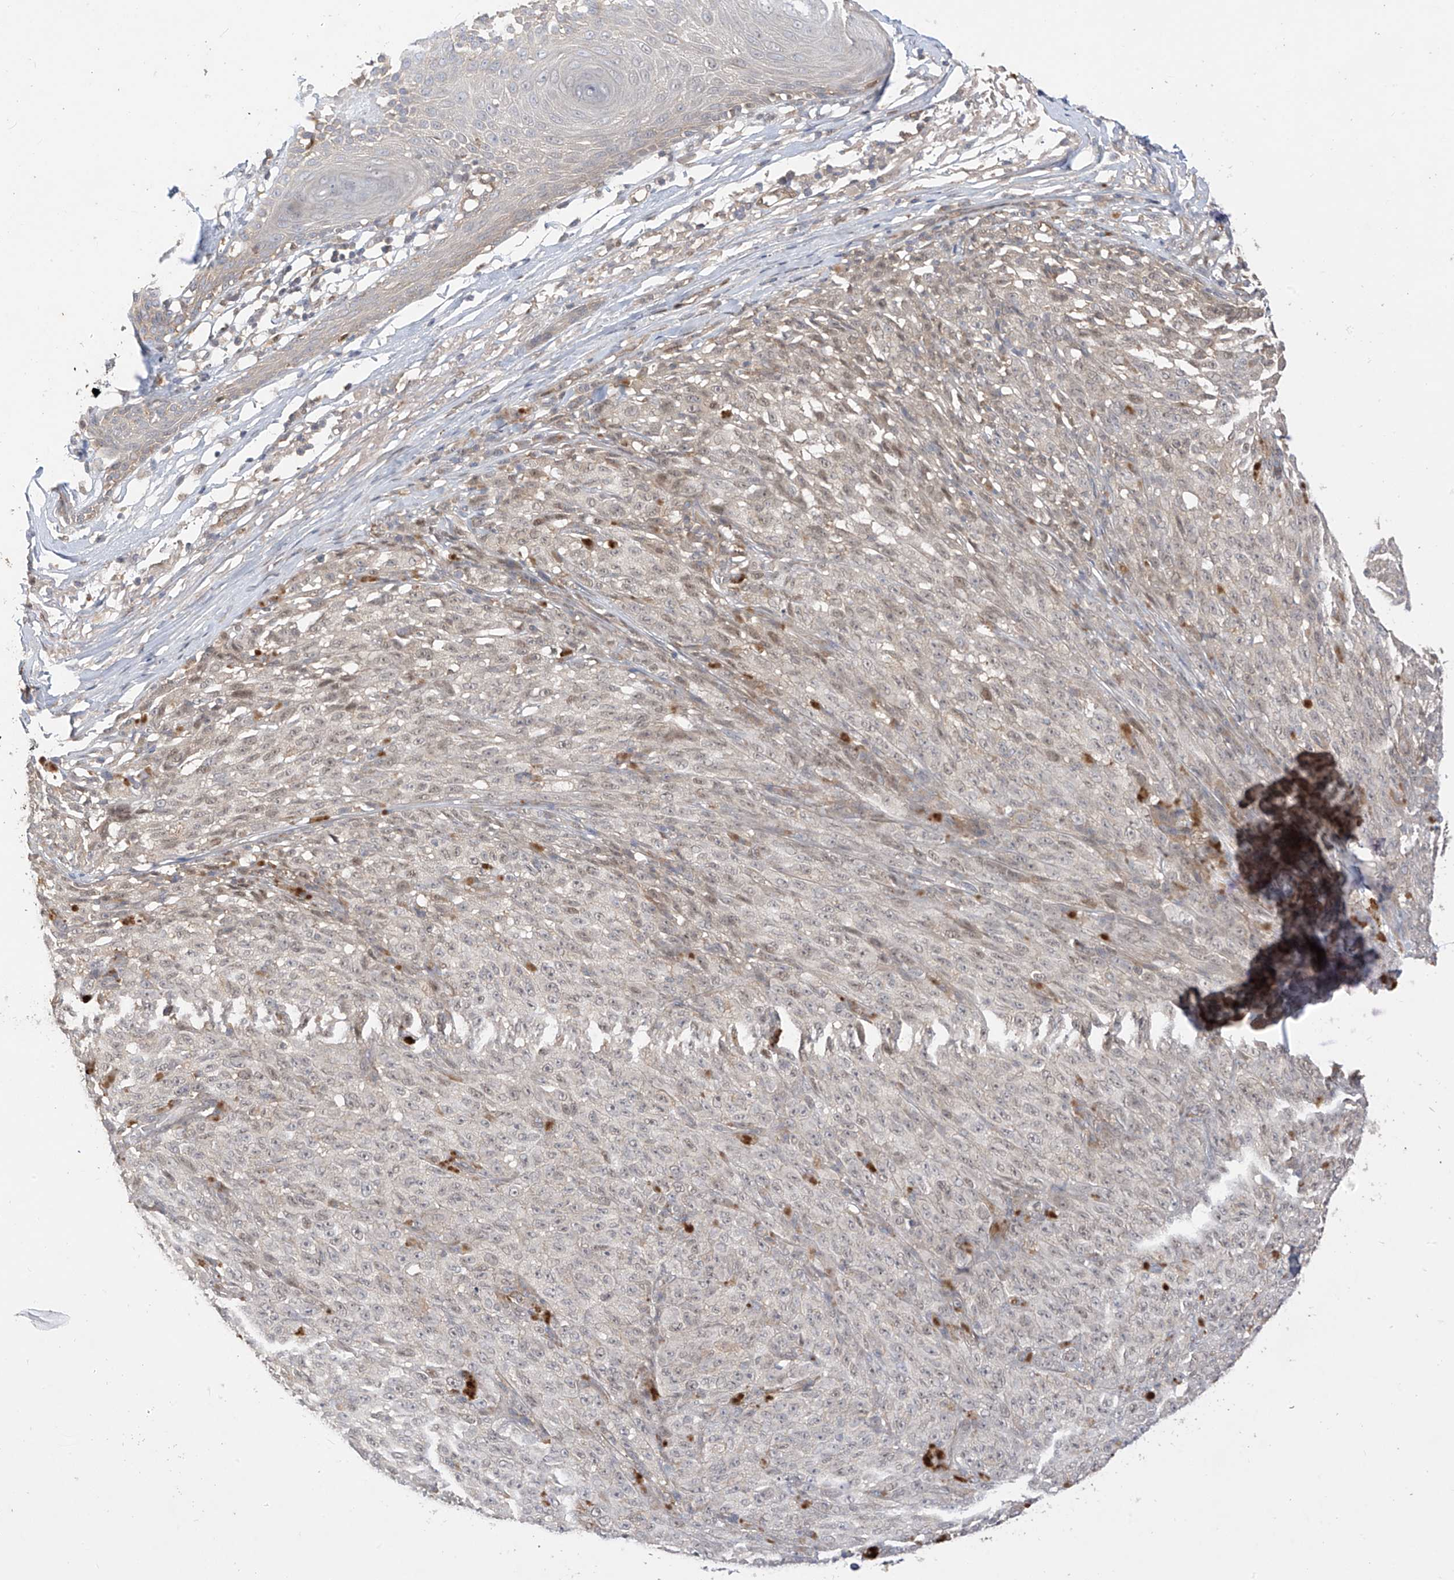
{"staining": {"intensity": "negative", "quantity": "none", "location": "none"}, "tissue": "melanoma", "cell_type": "Tumor cells", "image_type": "cancer", "snomed": [{"axis": "morphology", "description": "Malignant melanoma, NOS"}, {"axis": "topography", "description": "Skin"}], "caption": "The photomicrograph exhibits no significant expression in tumor cells of malignant melanoma.", "gene": "MRTFA", "patient": {"sex": "female", "age": 82}}